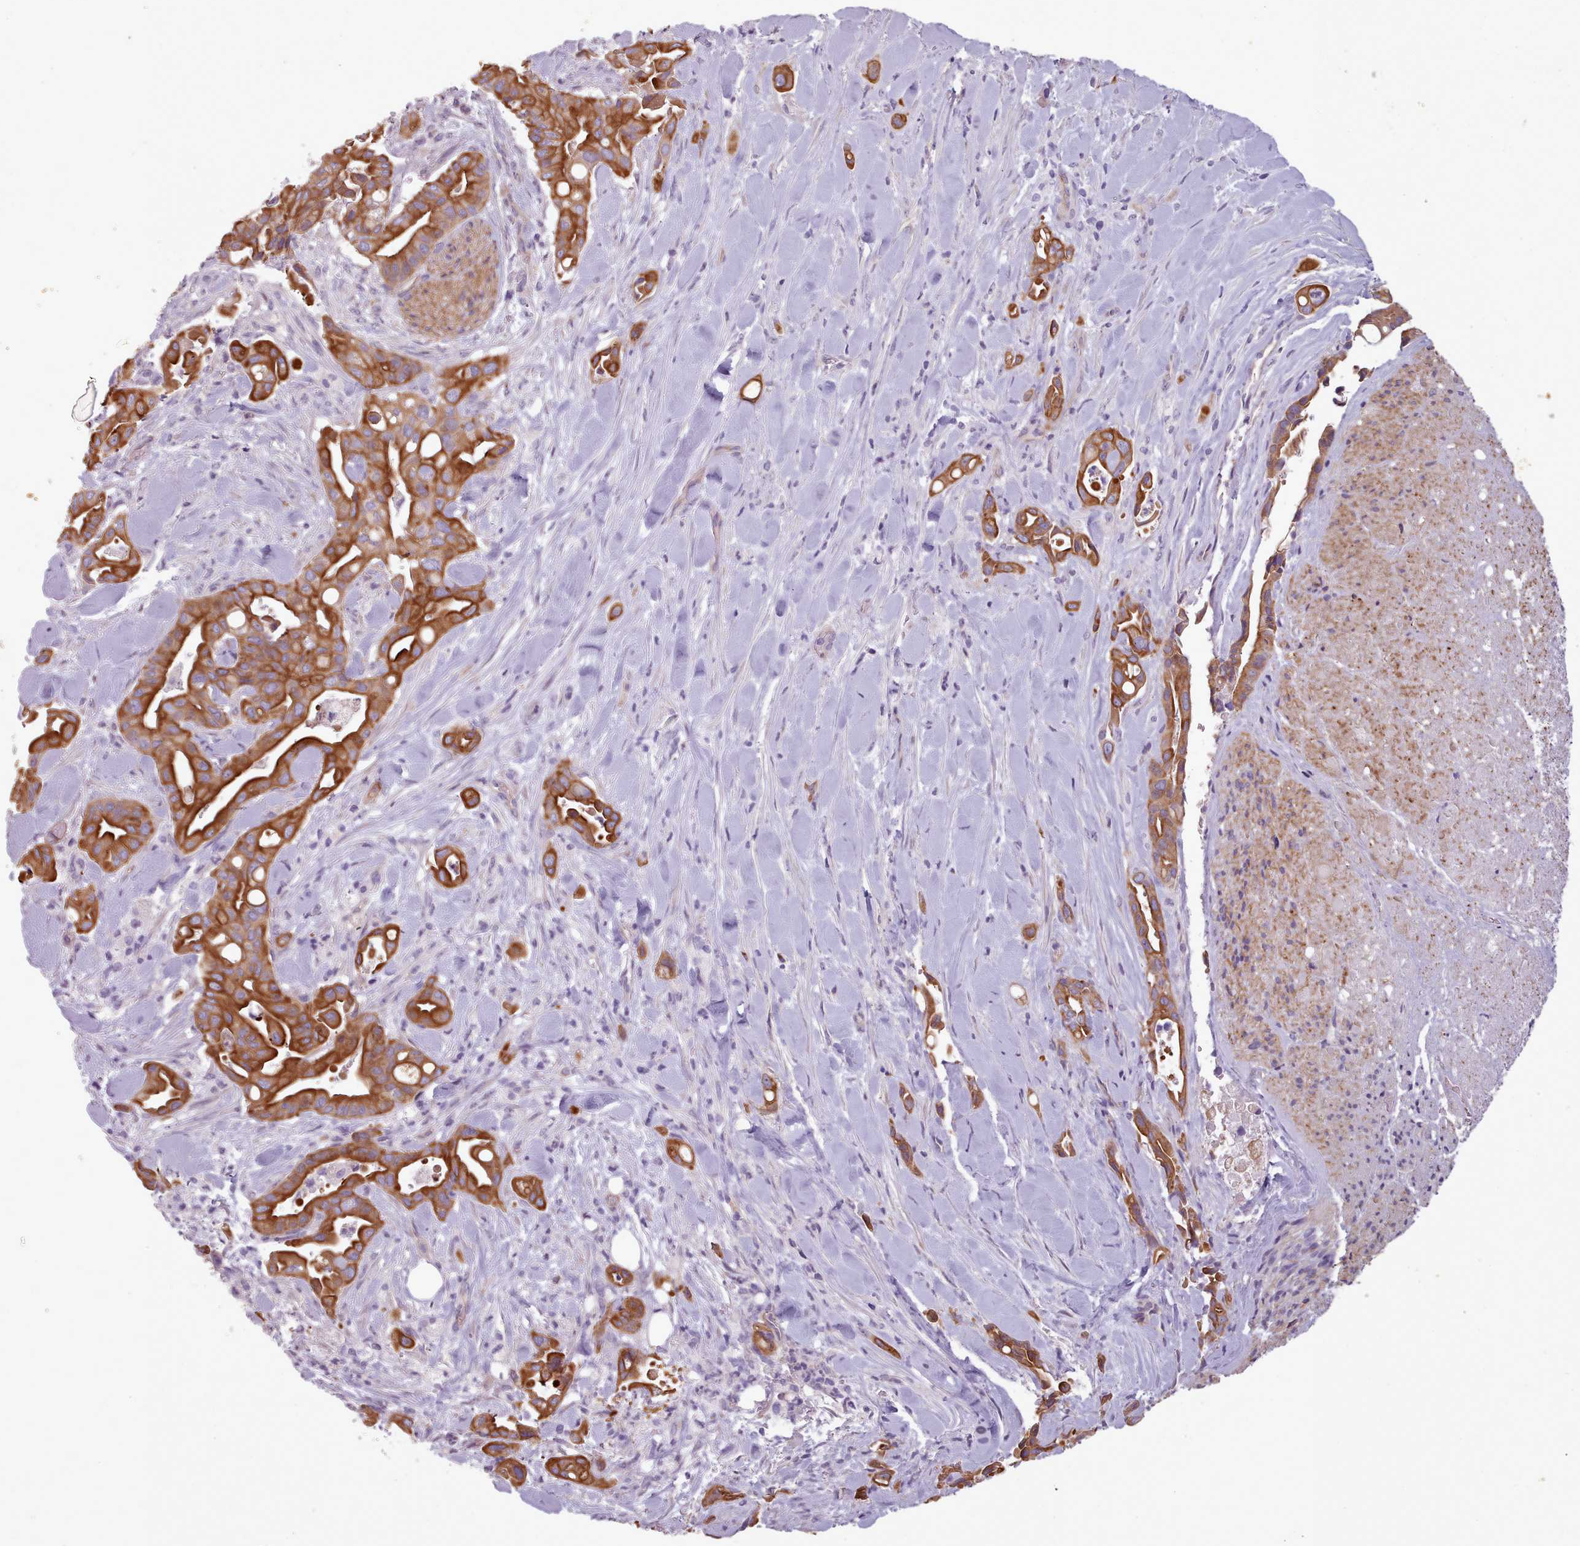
{"staining": {"intensity": "strong", "quantity": ">75%", "location": "cytoplasmic/membranous"}, "tissue": "liver cancer", "cell_type": "Tumor cells", "image_type": "cancer", "snomed": [{"axis": "morphology", "description": "Cholangiocarcinoma"}, {"axis": "topography", "description": "Liver"}], "caption": "Immunohistochemistry (IHC) image of neoplastic tissue: human liver cholangiocarcinoma stained using immunohistochemistry (IHC) reveals high levels of strong protein expression localized specifically in the cytoplasmic/membranous of tumor cells, appearing as a cytoplasmic/membranous brown color.", "gene": "PLD4", "patient": {"sex": "female", "age": 68}}